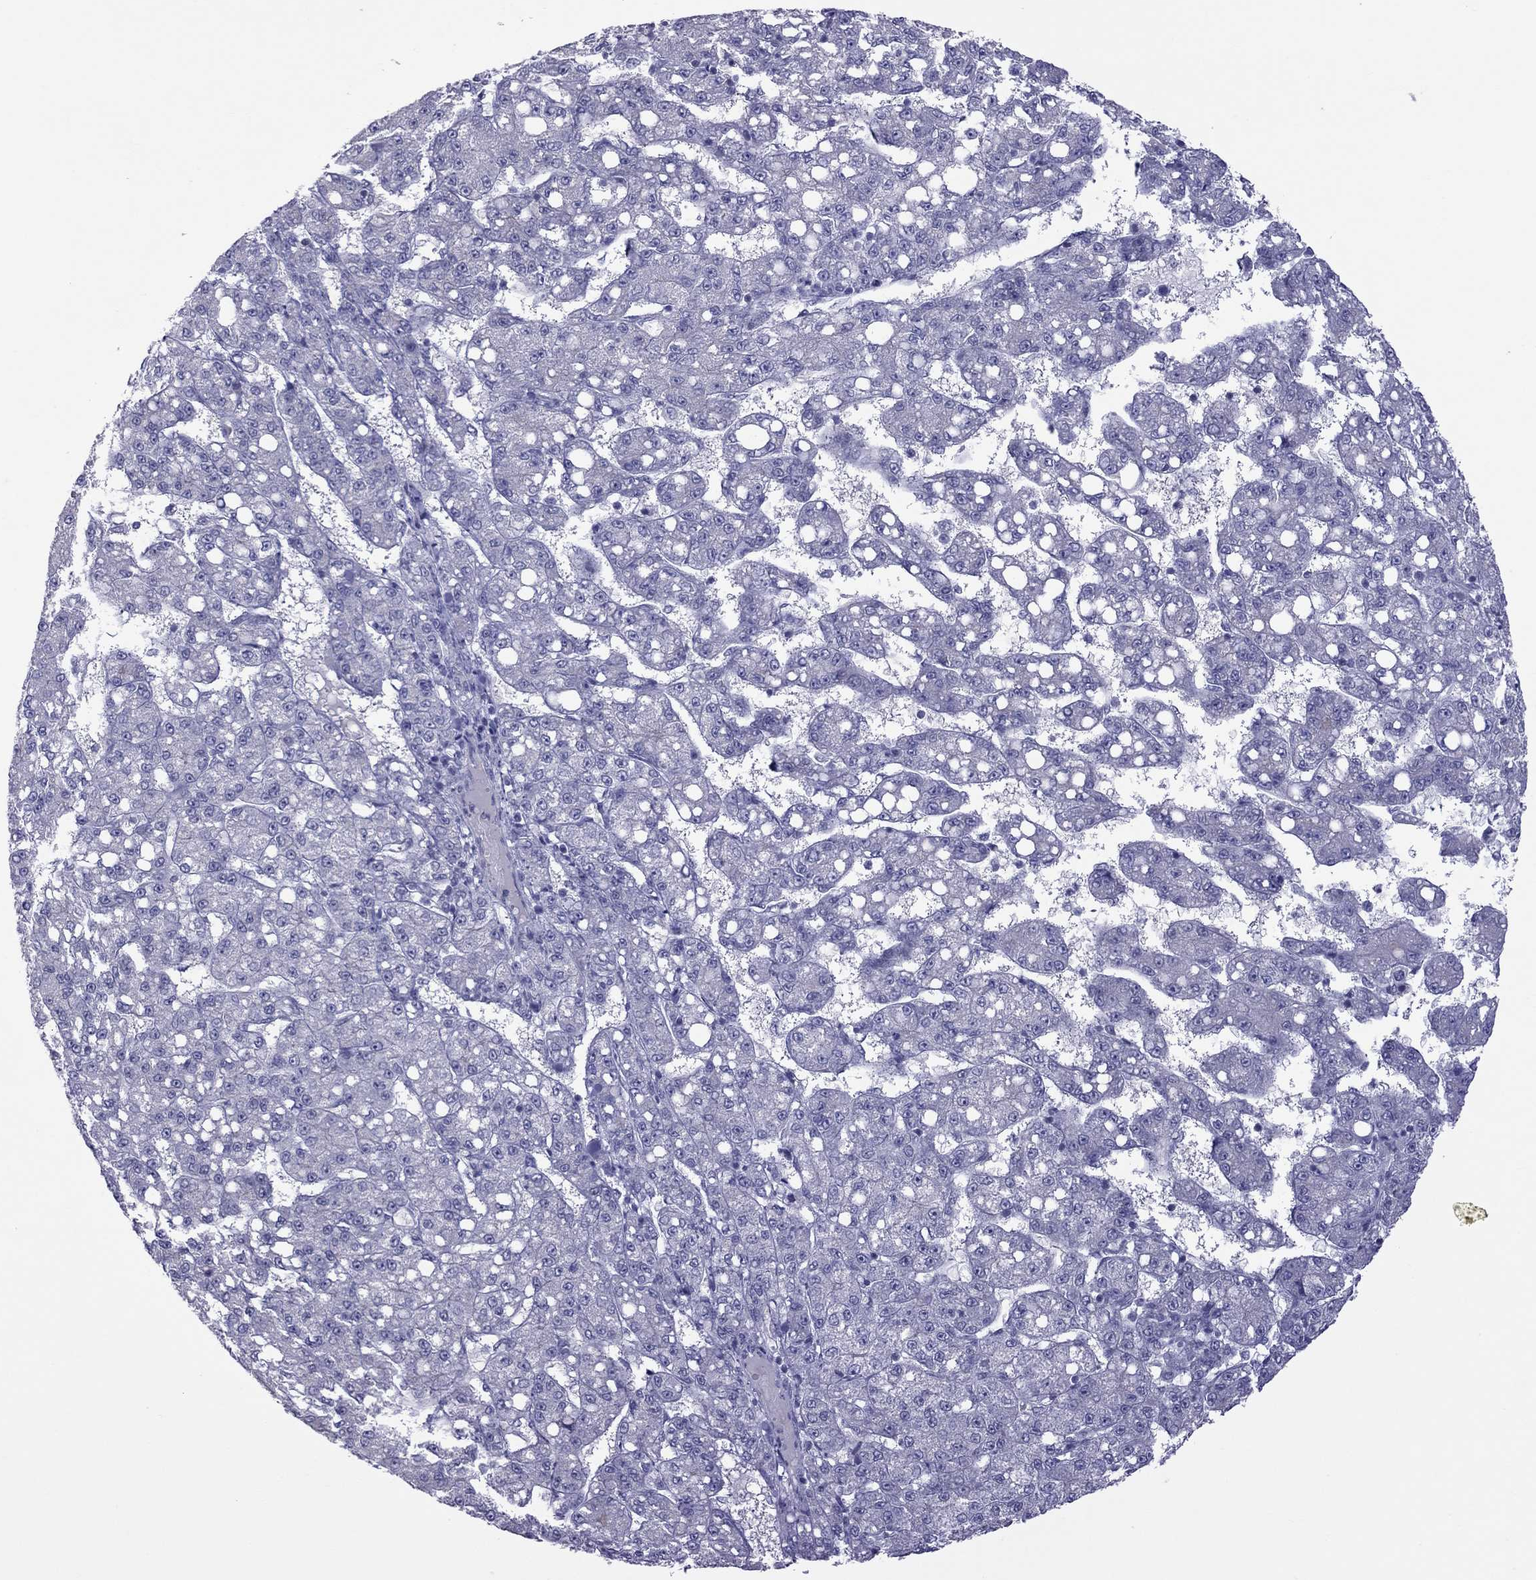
{"staining": {"intensity": "negative", "quantity": "none", "location": "none"}, "tissue": "liver cancer", "cell_type": "Tumor cells", "image_type": "cancer", "snomed": [{"axis": "morphology", "description": "Carcinoma, Hepatocellular, NOS"}, {"axis": "topography", "description": "Liver"}], "caption": "Liver cancer (hepatocellular carcinoma) stained for a protein using immunohistochemistry shows no expression tumor cells.", "gene": "TEX14", "patient": {"sex": "female", "age": 65}}